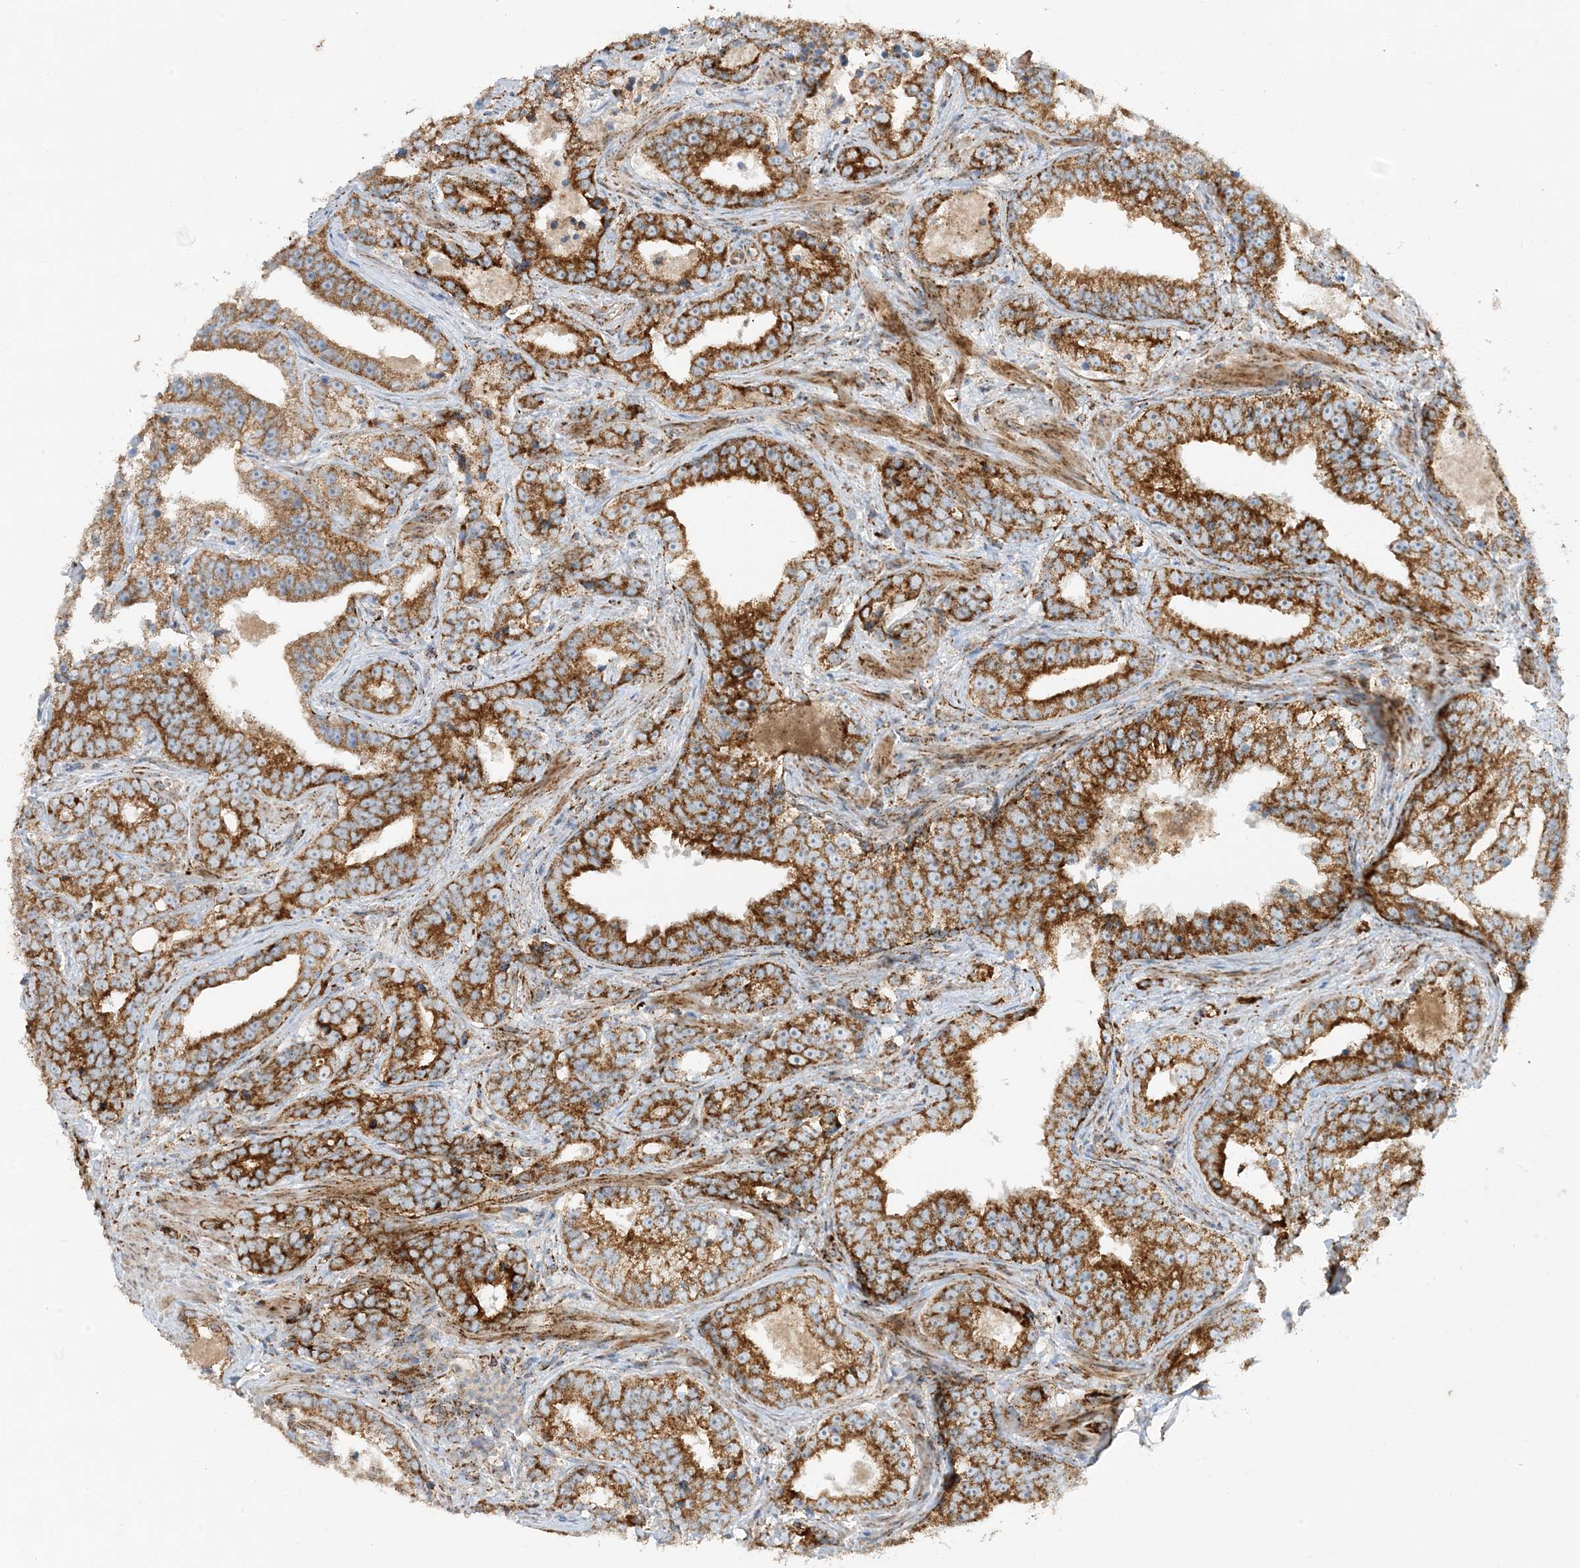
{"staining": {"intensity": "strong", "quantity": ">75%", "location": "cytoplasmic/membranous"}, "tissue": "prostate cancer", "cell_type": "Tumor cells", "image_type": "cancer", "snomed": [{"axis": "morphology", "description": "Adenocarcinoma, High grade"}, {"axis": "topography", "description": "Prostate"}], "caption": "Prostate cancer was stained to show a protein in brown. There is high levels of strong cytoplasmic/membranous positivity in about >75% of tumor cells. (DAB (3,3'-diaminobenzidine) IHC, brown staining for protein, blue staining for nuclei).", "gene": "NDUFAF3", "patient": {"sex": "male", "age": 62}}